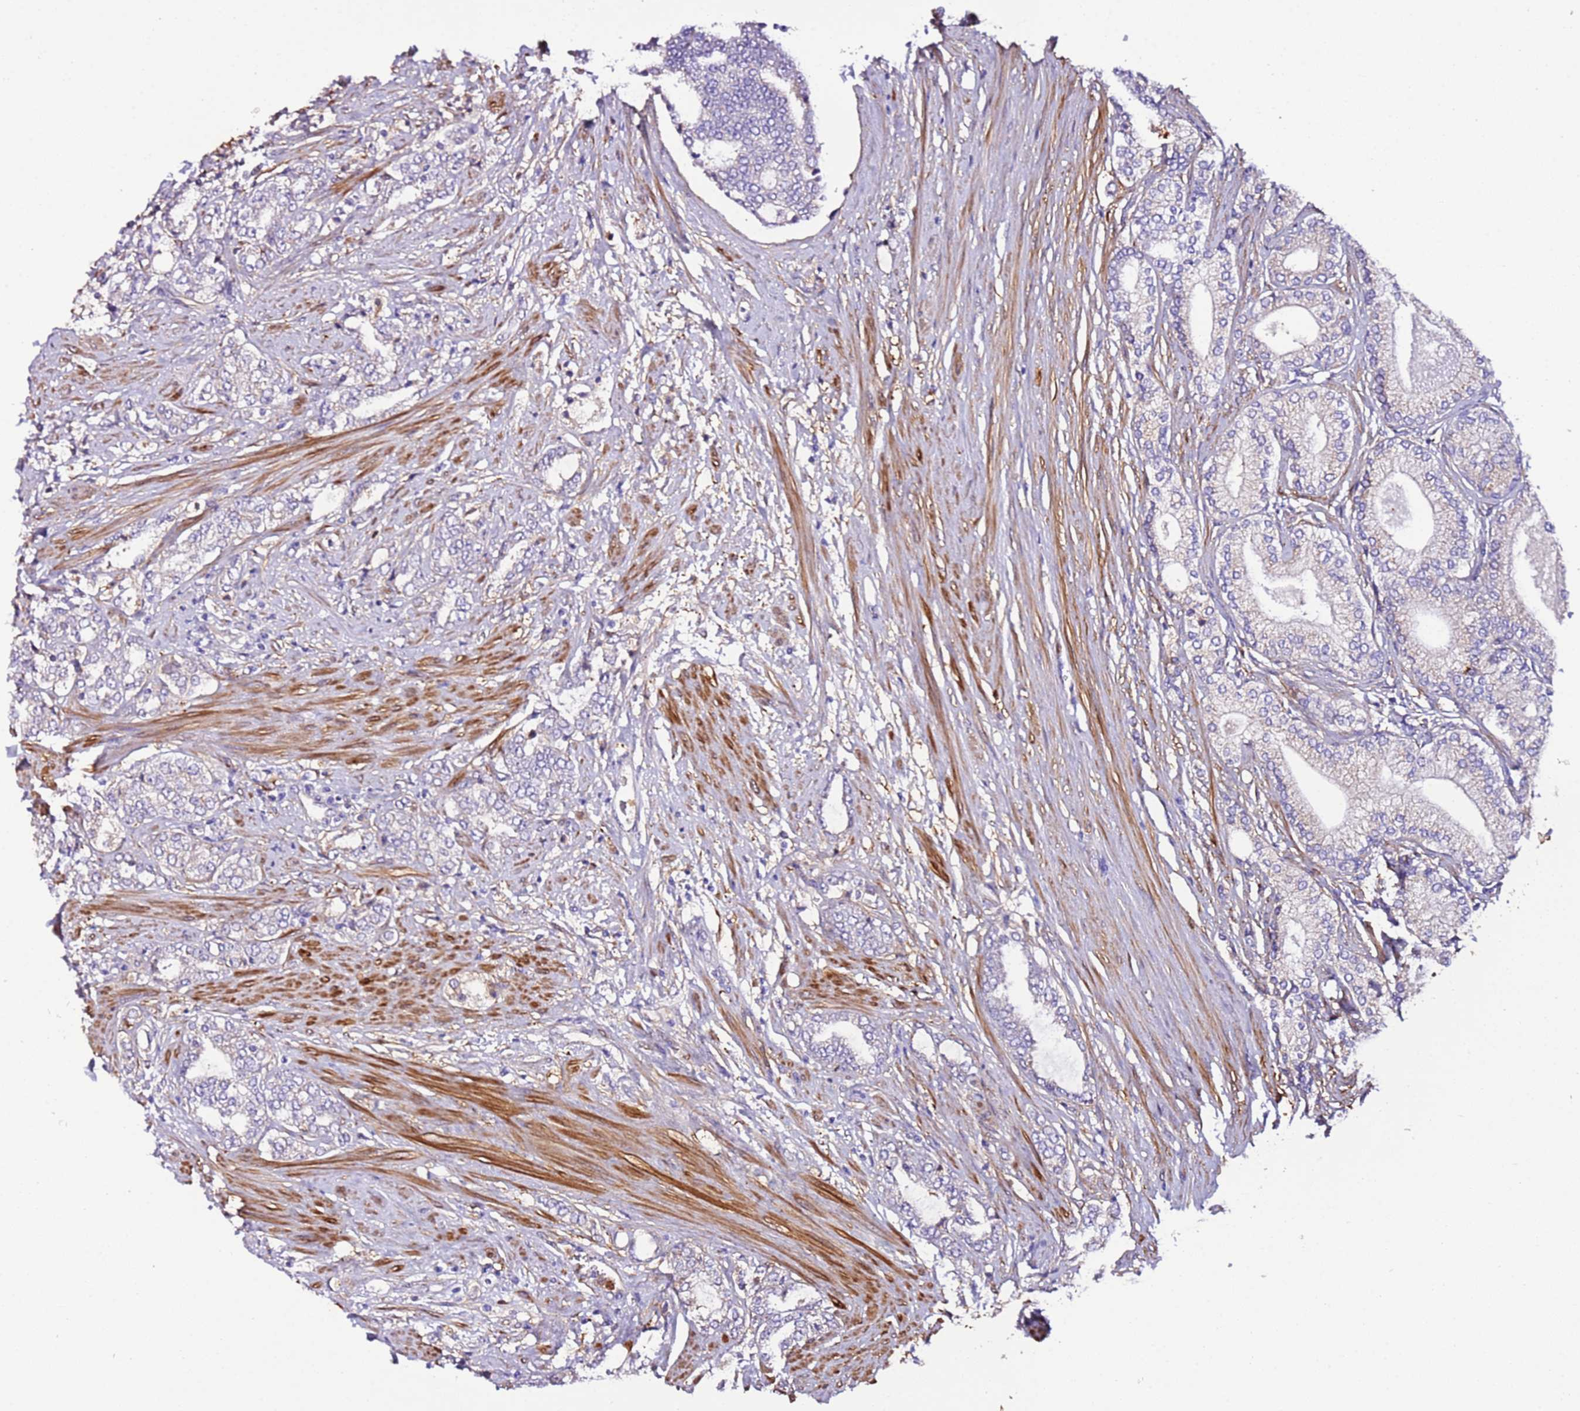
{"staining": {"intensity": "negative", "quantity": "none", "location": "none"}, "tissue": "prostate cancer", "cell_type": "Tumor cells", "image_type": "cancer", "snomed": [{"axis": "morphology", "description": "Adenocarcinoma, High grade"}, {"axis": "topography", "description": "Prostate"}], "caption": "Adenocarcinoma (high-grade) (prostate) stained for a protein using immunohistochemistry (IHC) reveals no expression tumor cells.", "gene": "FAM174C", "patient": {"sex": "male", "age": 64}}